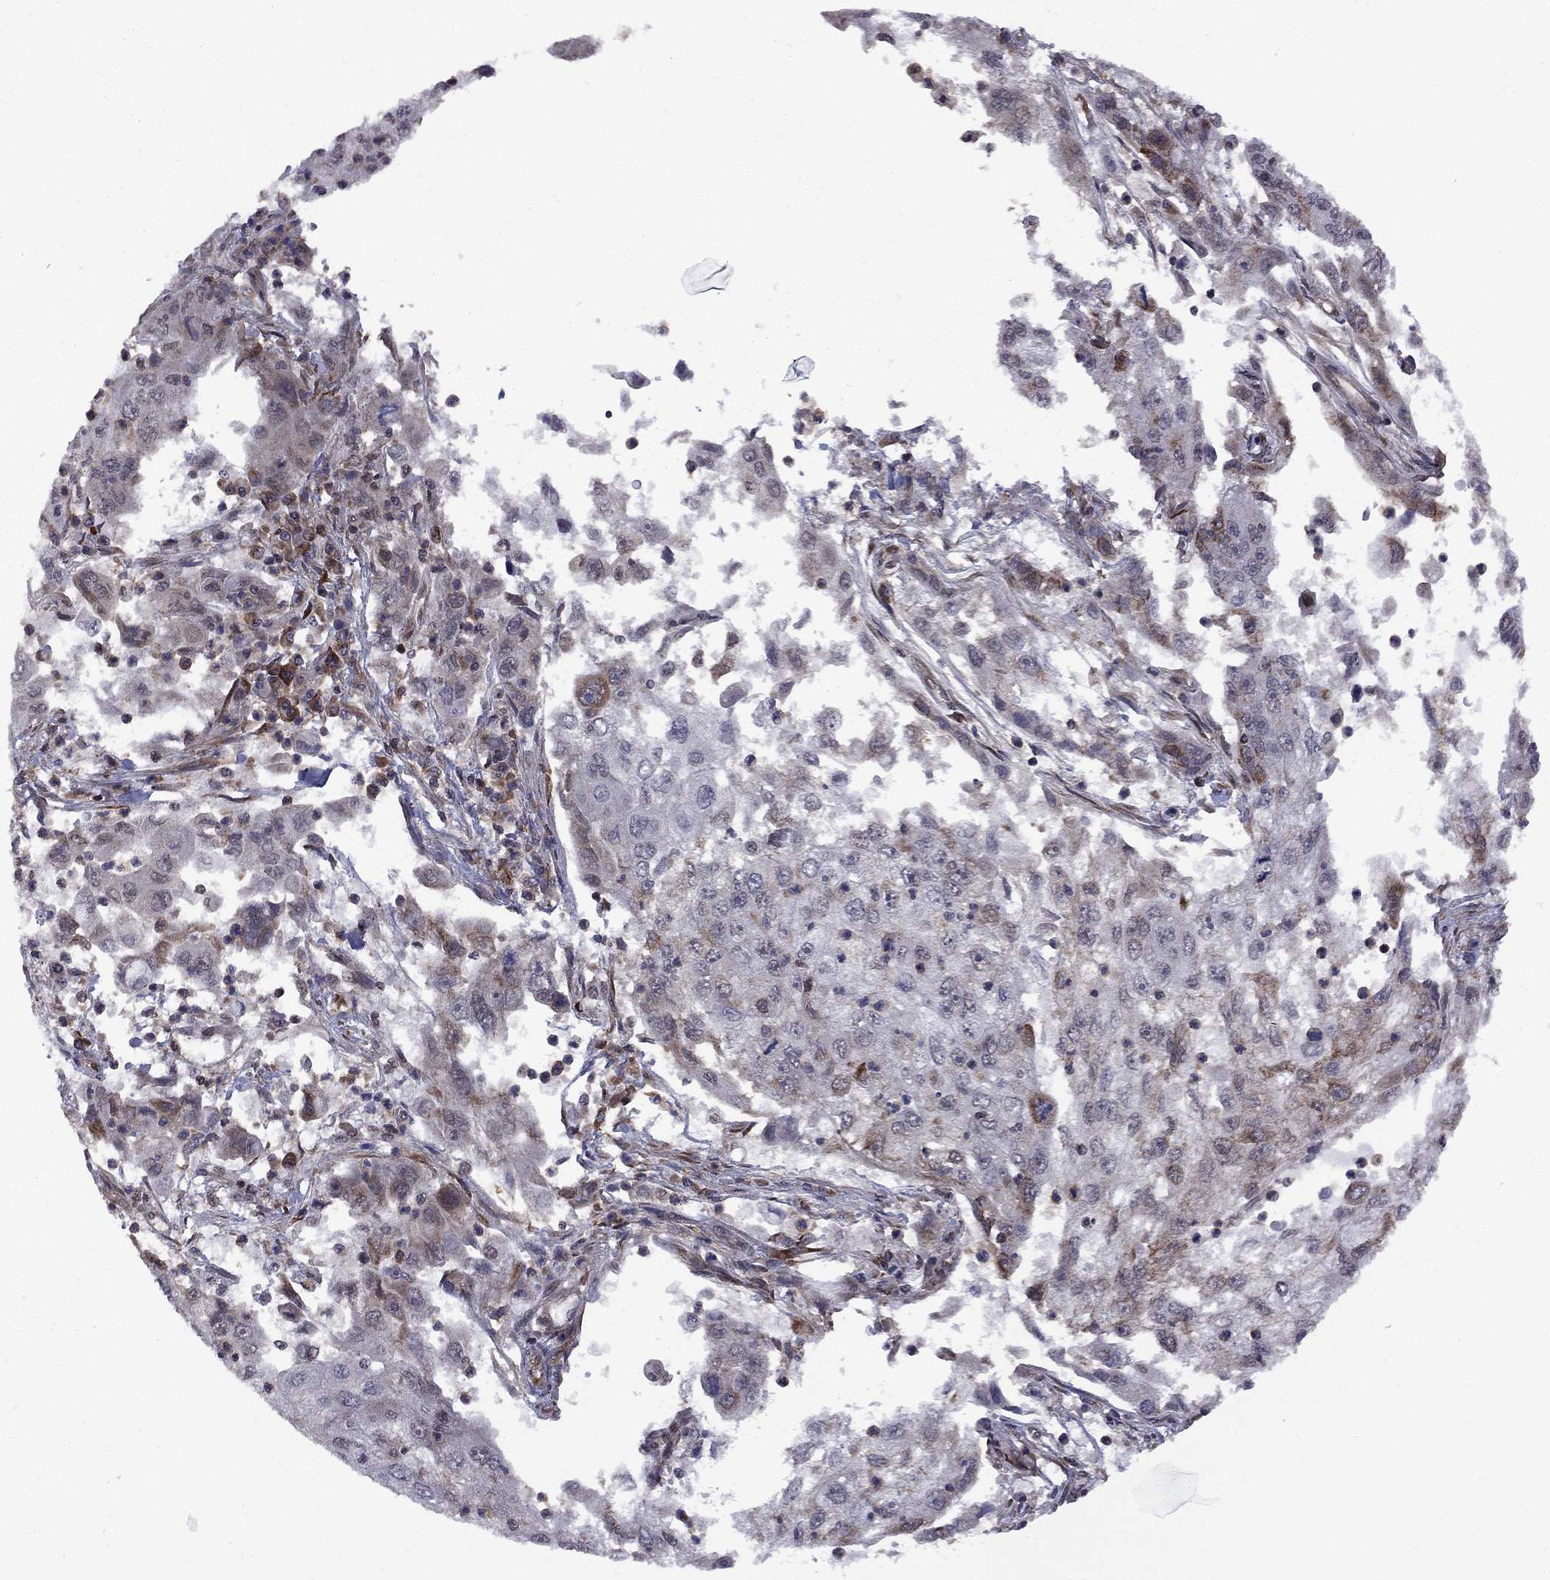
{"staining": {"intensity": "moderate", "quantity": "<25%", "location": "nuclear"}, "tissue": "cervical cancer", "cell_type": "Tumor cells", "image_type": "cancer", "snomed": [{"axis": "morphology", "description": "Squamous cell carcinoma, NOS"}, {"axis": "topography", "description": "Cervix"}], "caption": "Cervical cancer tissue displays moderate nuclear staining in about <25% of tumor cells, visualized by immunohistochemistry. (brown staining indicates protein expression, while blue staining denotes nuclei).", "gene": "BRF1", "patient": {"sex": "female", "age": 36}}